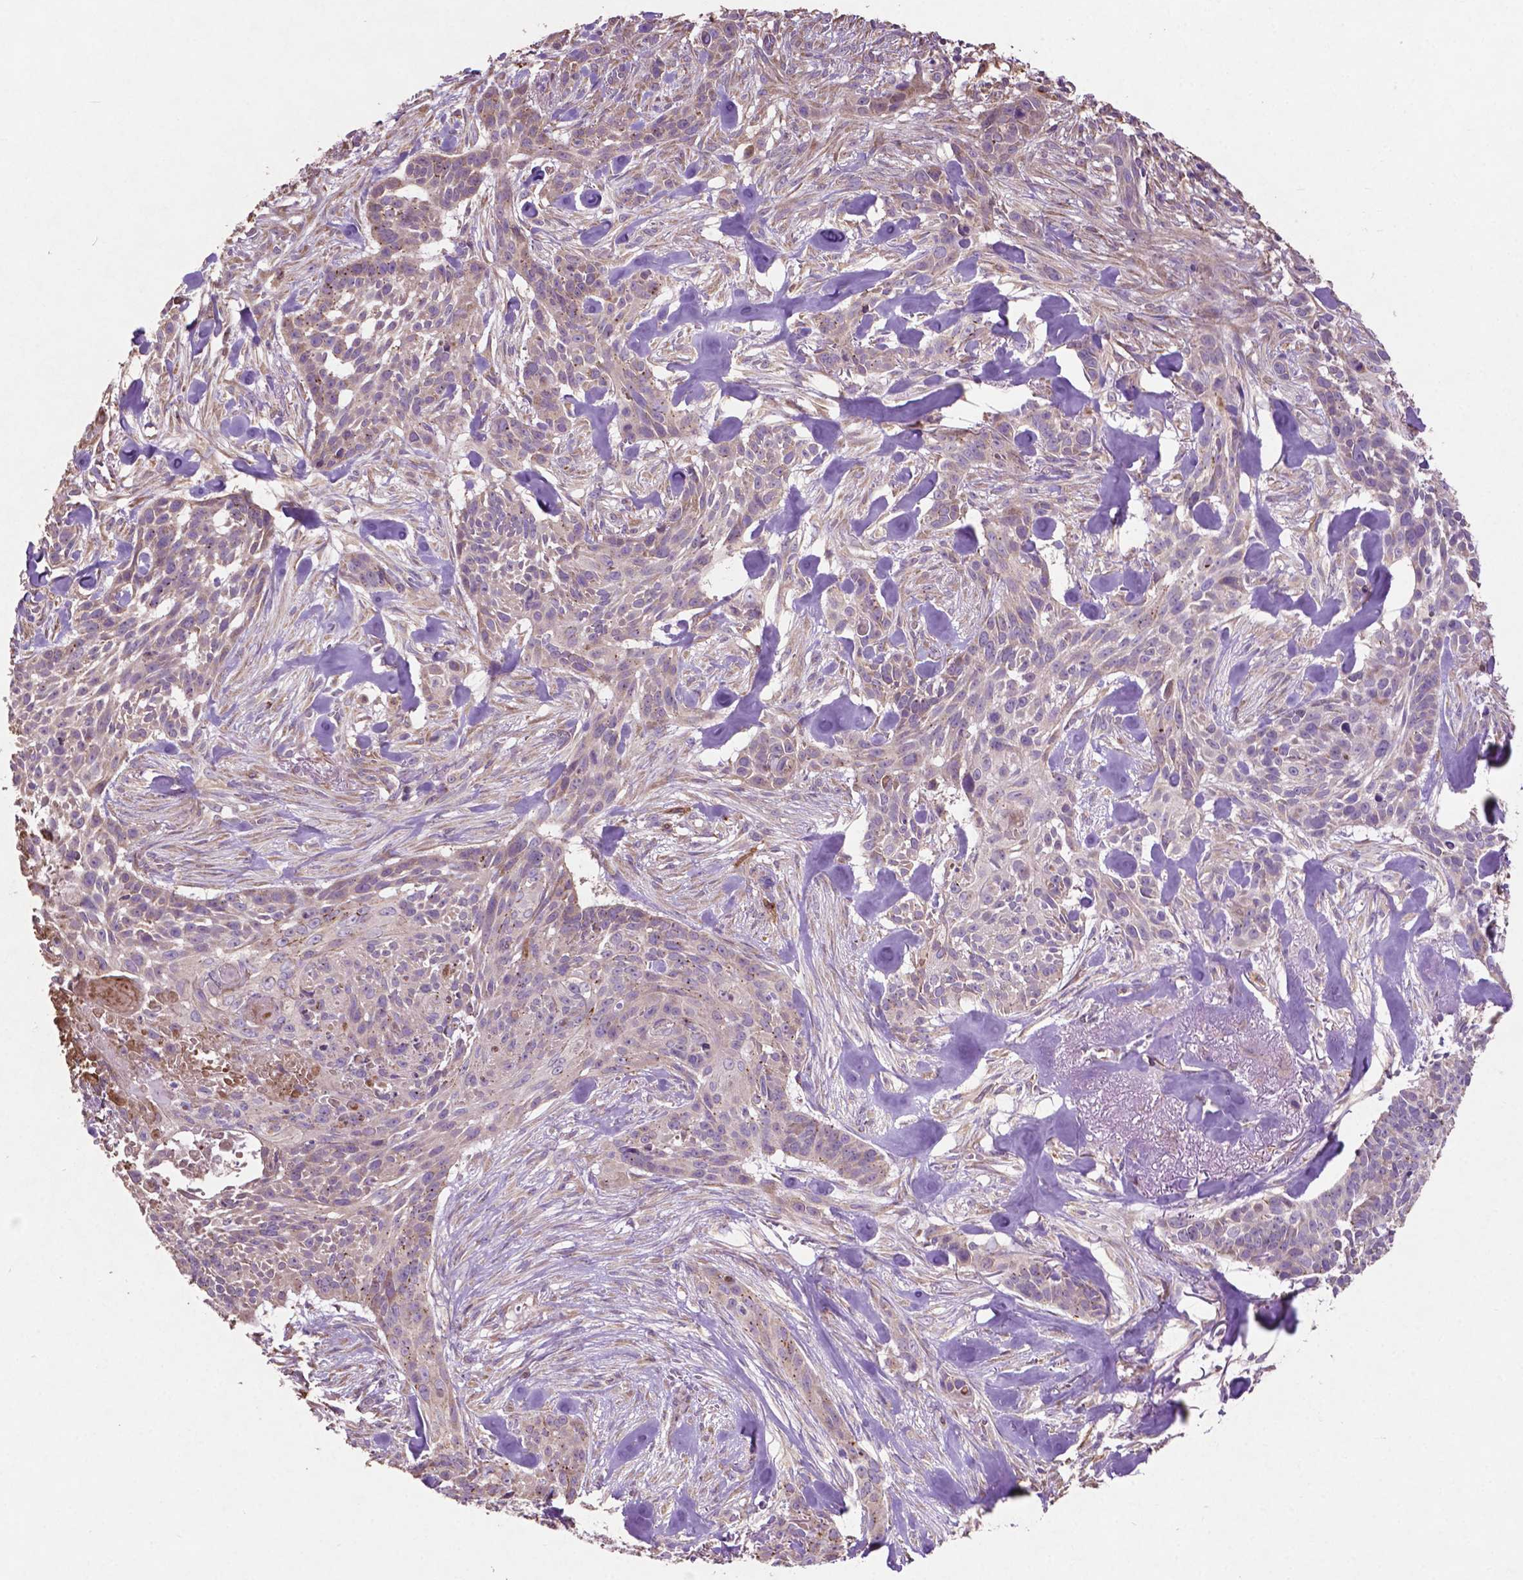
{"staining": {"intensity": "moderate", "quantity": "<25%", "location": "cytoplasmic/membranous"}, "tissue": "skin cancer", "cell_type": "Tumor cells", "image_type": "cancer", "snomed": [{"axis": "morphology", "description": "Basal cell carcinoma"}, {"axis": "topography", "description": "Skin"}], "caption": "Skin basal cell carcinoma stained for a protein (brown) reveals moderate cytoplasmic/membranous positive staining in about <25% of tumor cells.", "gene": "MBTPS1", "patient": {"sex": "male", "age": 87}}